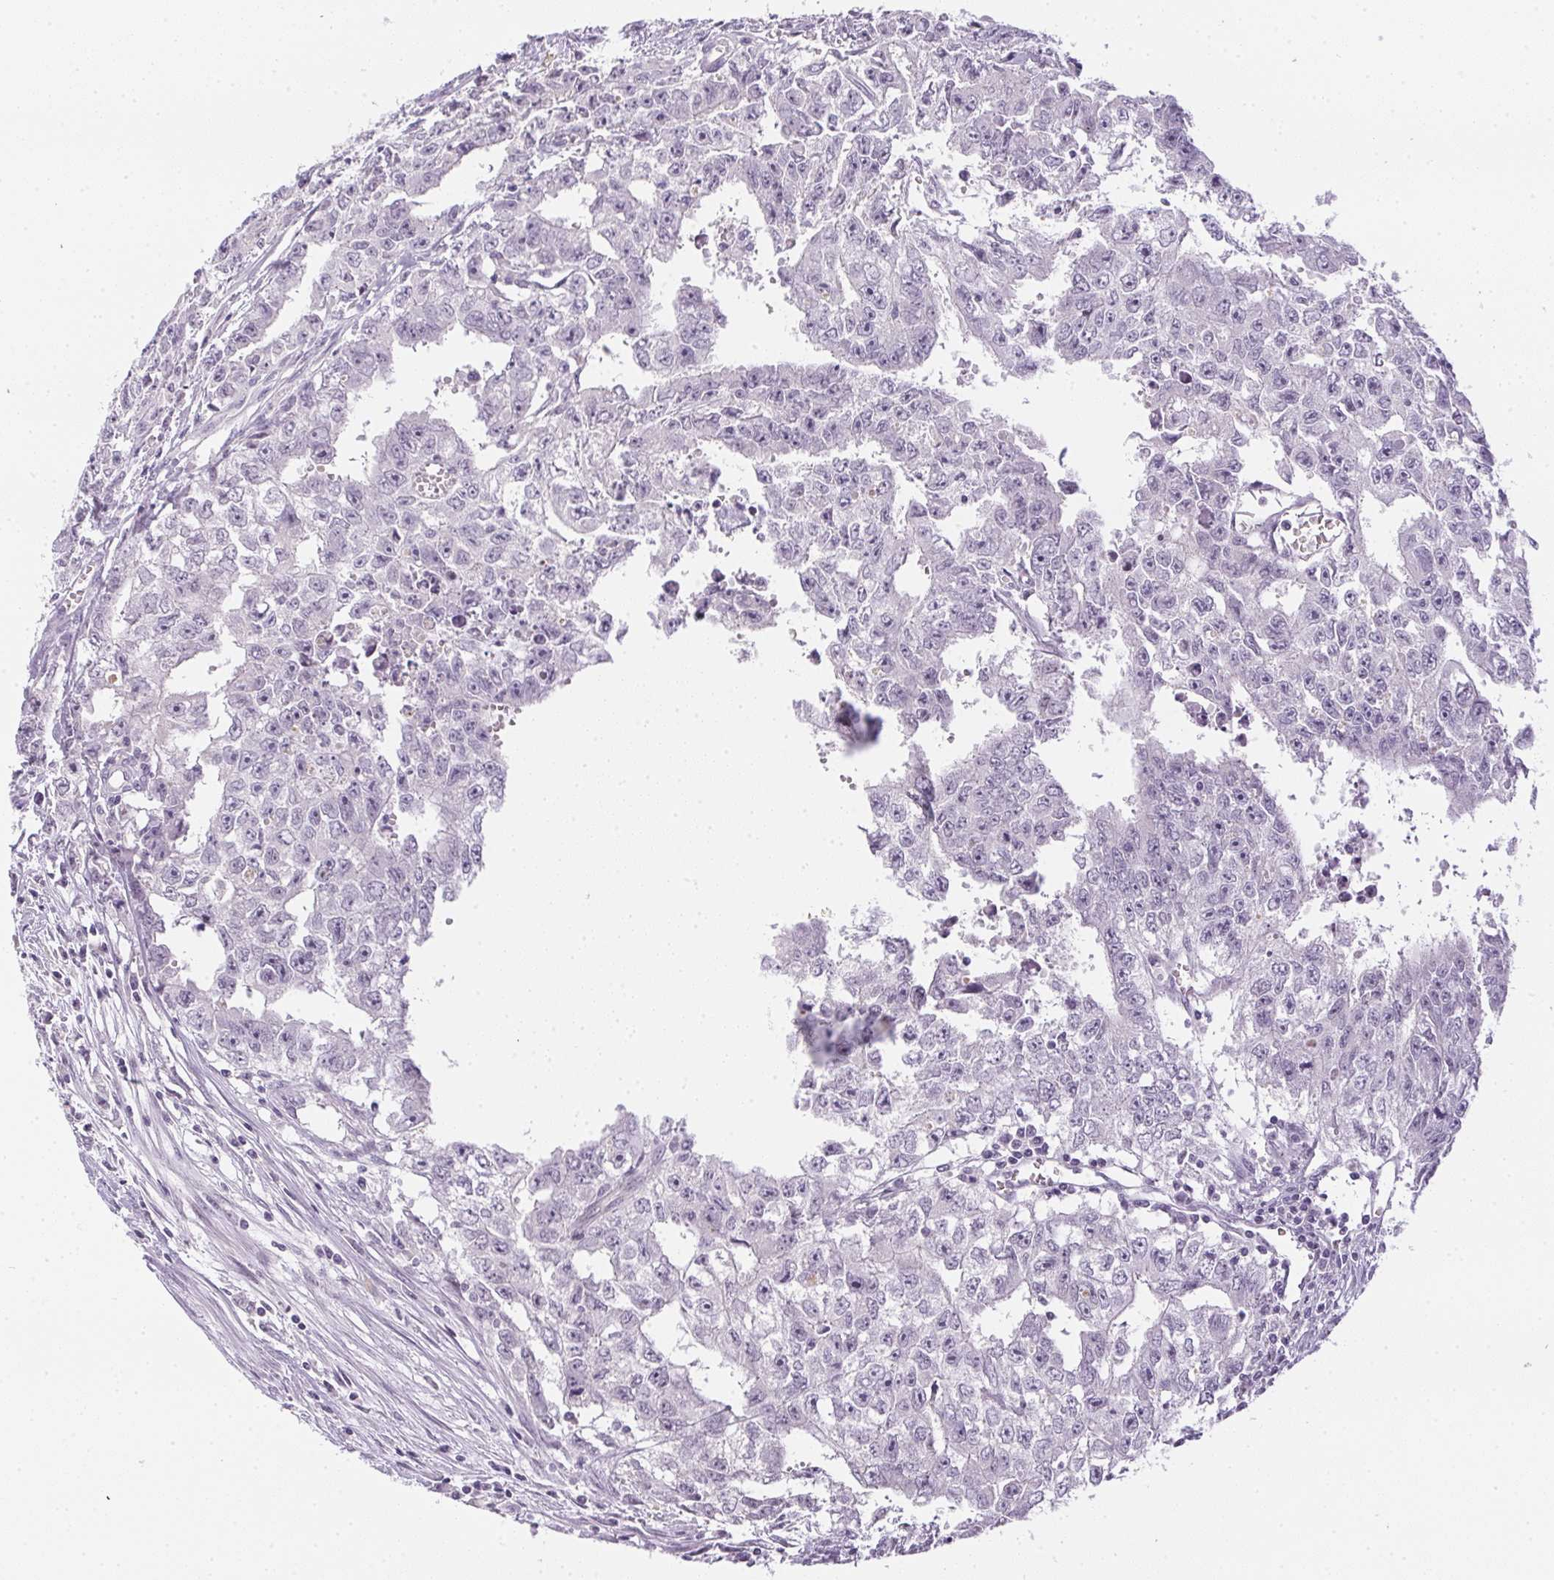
{"staining": {"intensity": "negative", "quantity": "none", "location": "none"}, "tissue": "testis cancer", "cell_type": "Tumor cells", "image_type": "cancer", "snomed": [{"axis": "morphology", "description": "Carcinoma, Embryonal, NOS"}, {"axis": "morphology", "description": "Teratoma, malignant, NOS"}, {"axis": "topography", "description": "Testis"}], "caption": "A micrograph of testis cancer stained for a protein demonstrates no brown staining in tumor cells.", "gene": "GSDMC", "patient": {"sex": "male", "age": 24}}